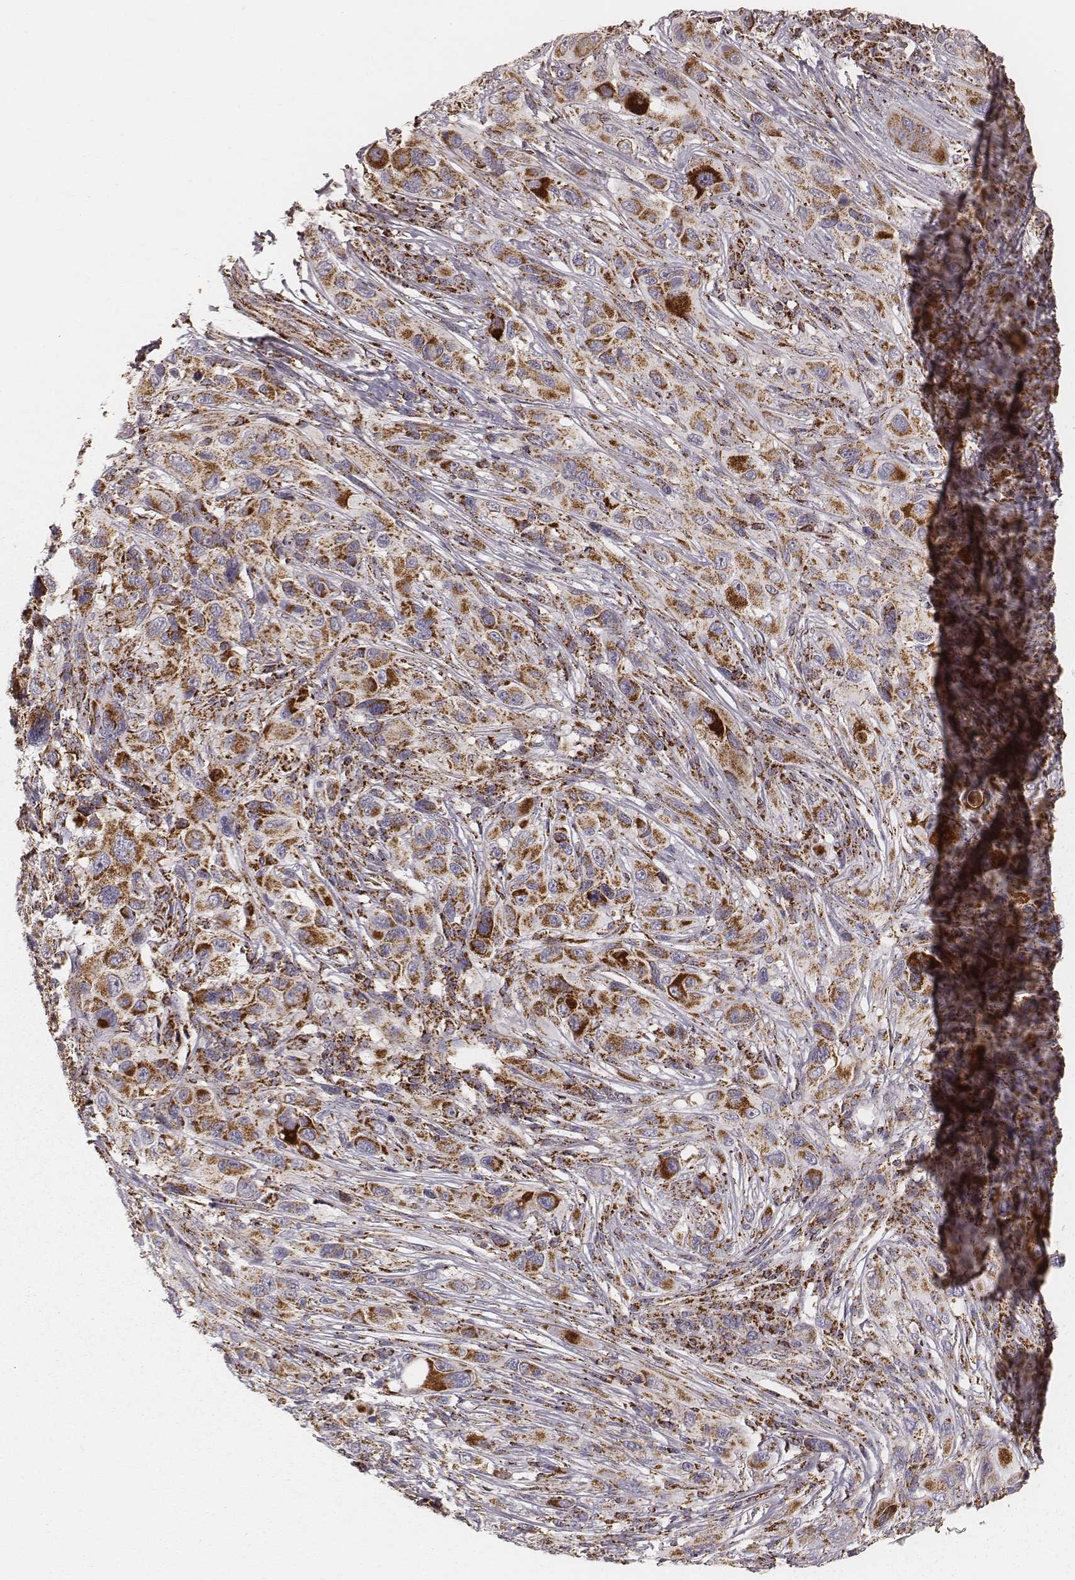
{"staining": {"intensity": "moderate", "quantity": ">75%", "location": "cytoplasmic/membranous"}, "tissue": "melanoma", "cell_type": "Tumor cells", "image_type": "cancer", "snomed": [{"axis": "morphology", "description": "Malignant melanoma, NOS"}, {"axis": "topography", "description": "Skin"}], "caption": "Protein staining shows moderate cytoplasmic/membranous expression in about >75% of tumor cells in malignant melanoma.", "gene": "CS", "patient": {"sex": "male", "age": 53}}